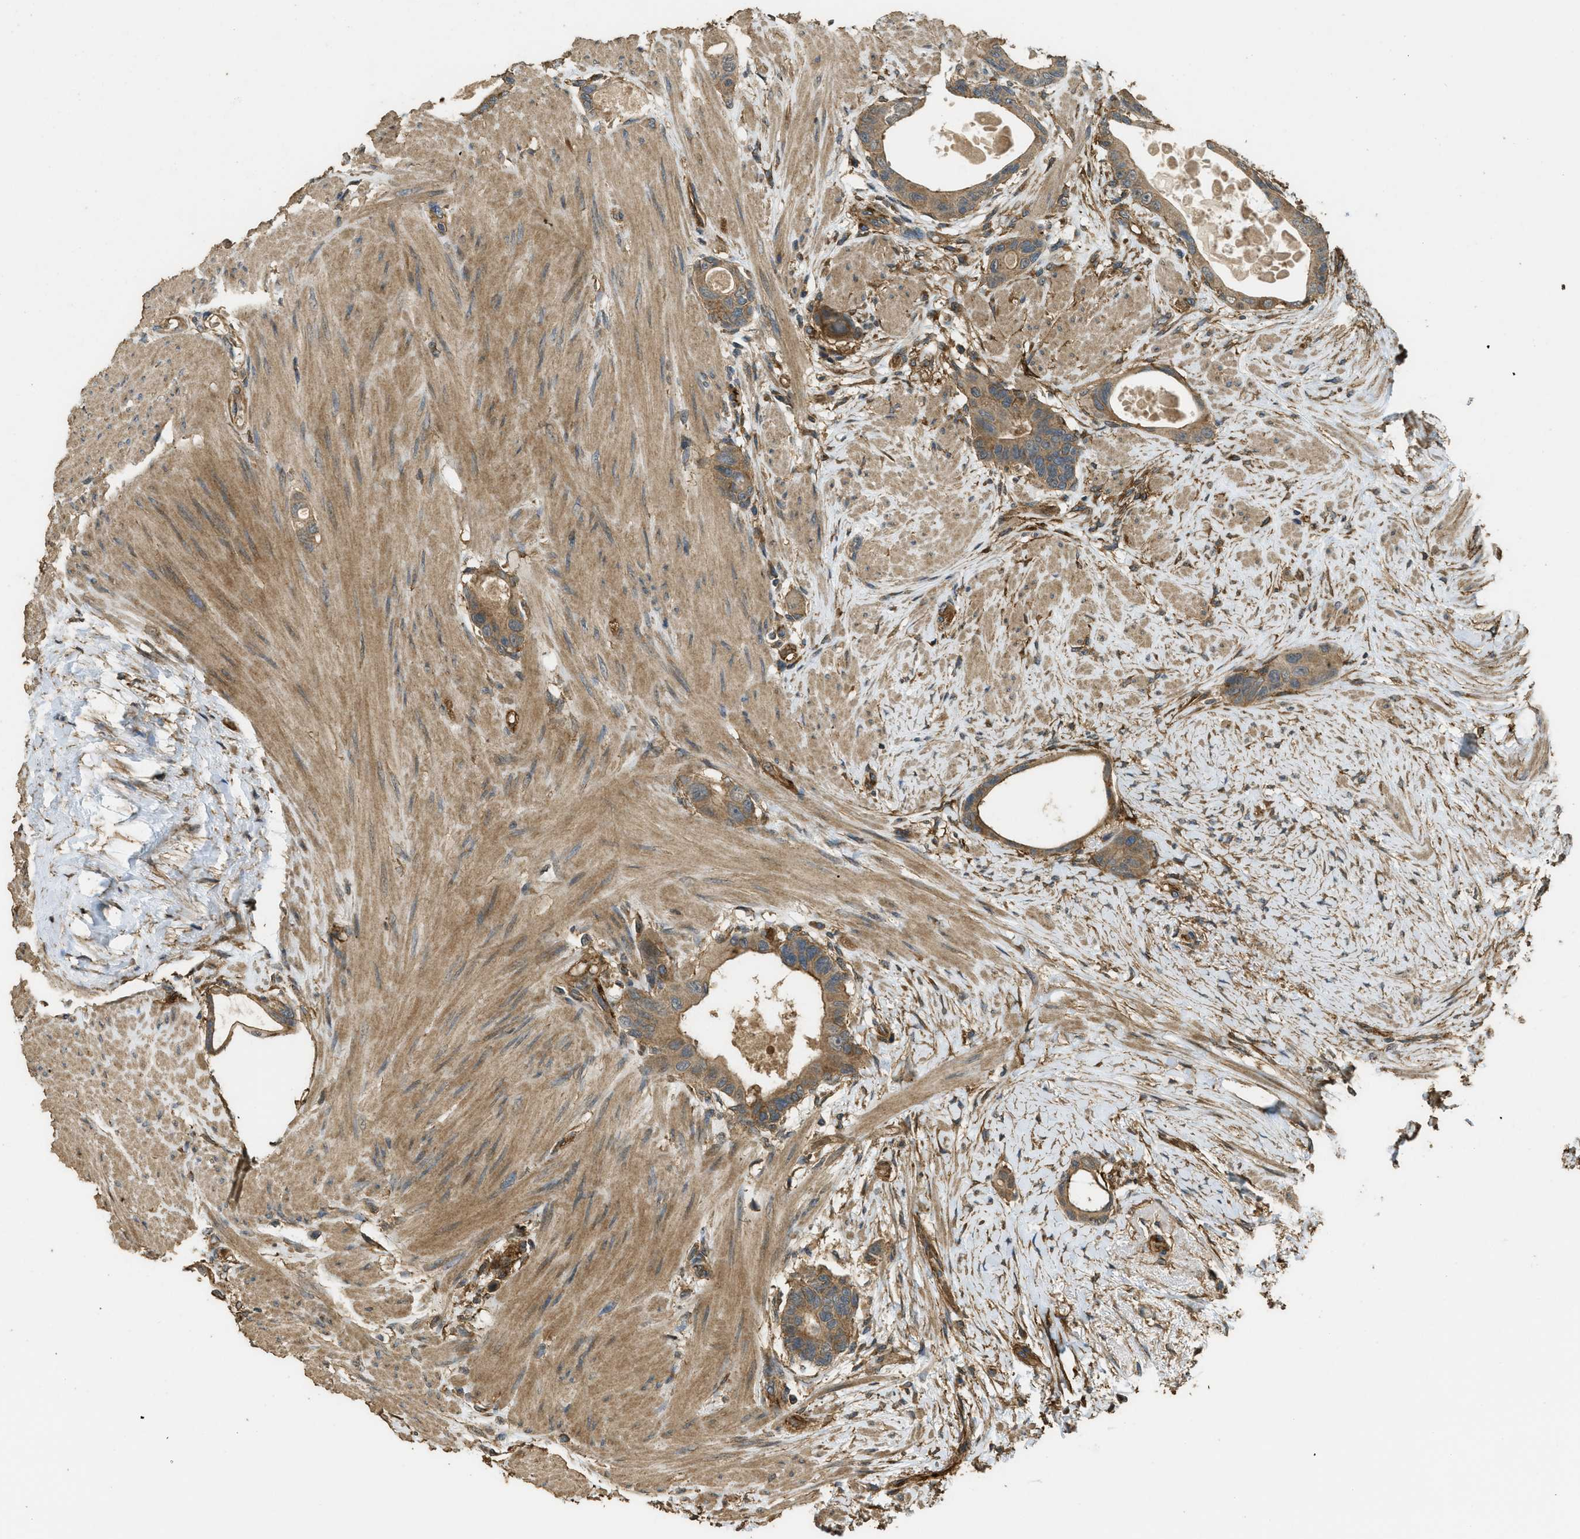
{"staining": {"intensity": "moderate", "quantity": ">75%", "location": "cytoplasmic/membranous"}, "tissue": "colorectal cancer", "cell_type": "Tumor cells", "image_type": "cancer", "snomed": [{"axis": "morphology", "description": "Adenocarcinoma, NOS"}, {"axis": "topography", "description": "Rectum"}], "caption": "Protein expression by immunohistochemistry displays moderate cytoplasmic/membranous positivity in approximately >75% of tumor cells in adenocarcinoma (colorectal). The staining was performed using DAB (3,3'-diaminobenzidine) to visualize the protein expression in brown, while the nuclei were stained in blue with hematoxylin (Magnification: 20x).", "gene": "CD276", "patient": {"sex": "male", "age": 51}}